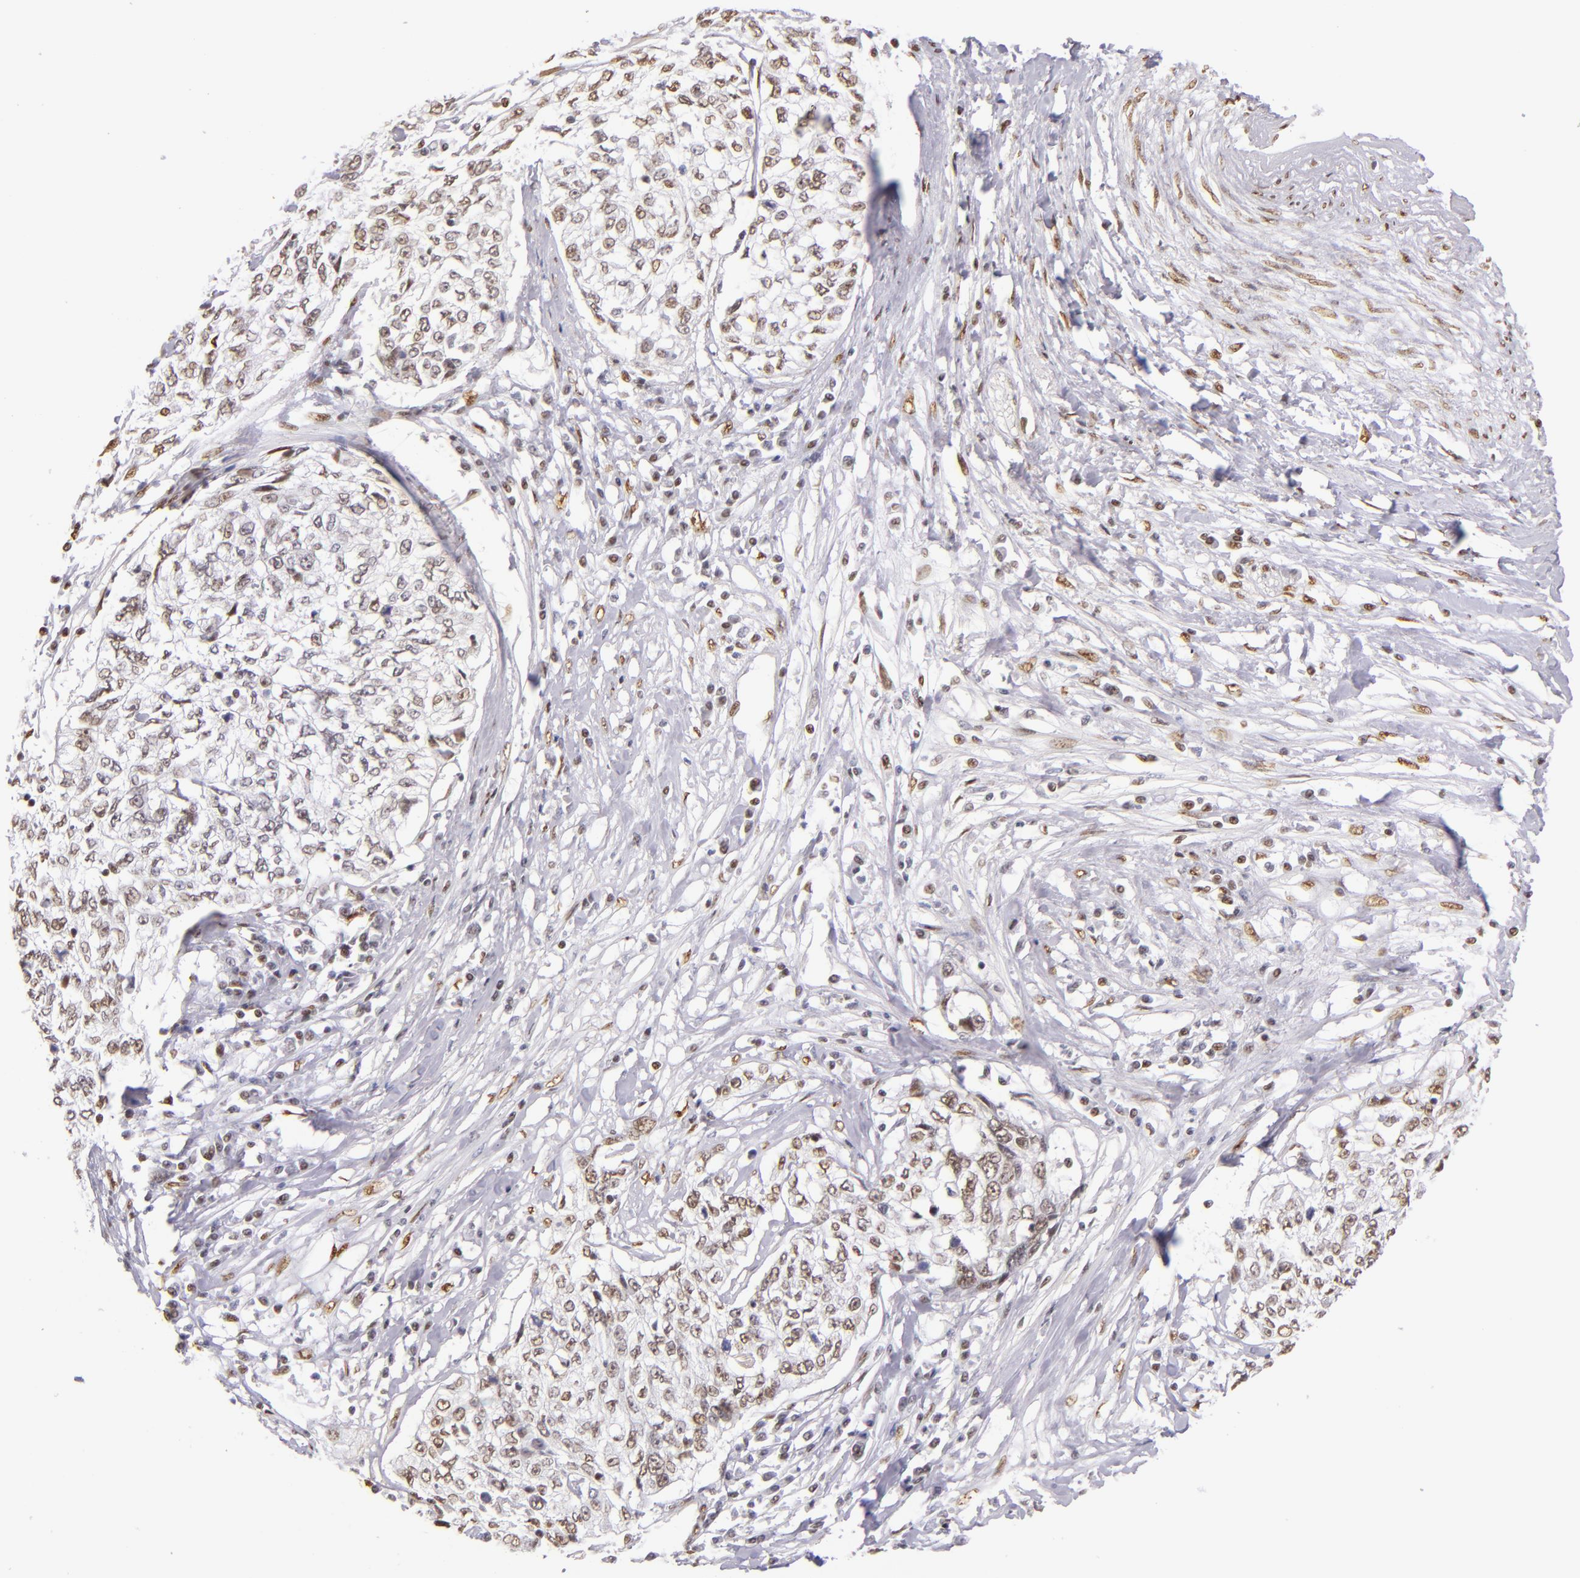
{"staining": {"intensity": "weak", "quantity": "25%-75%", "location": "nuclear"}, "tissue": "cervical cancer", "cell_type": "Tumor cells", "image_type": "cancer", "snomed": [{"axis": "morphology", "description": "Squamous cell carcinoma, NOS"}, {"axis": "topography", "description": "Cervix"}], "caption": "Squamous cell carcinoma (cervical) tissue exhibits weak nuclear staining in about 25%-75% of tumor cells", "gene": "NCOR2", "patient": {"sex": "female", "age": 57}}